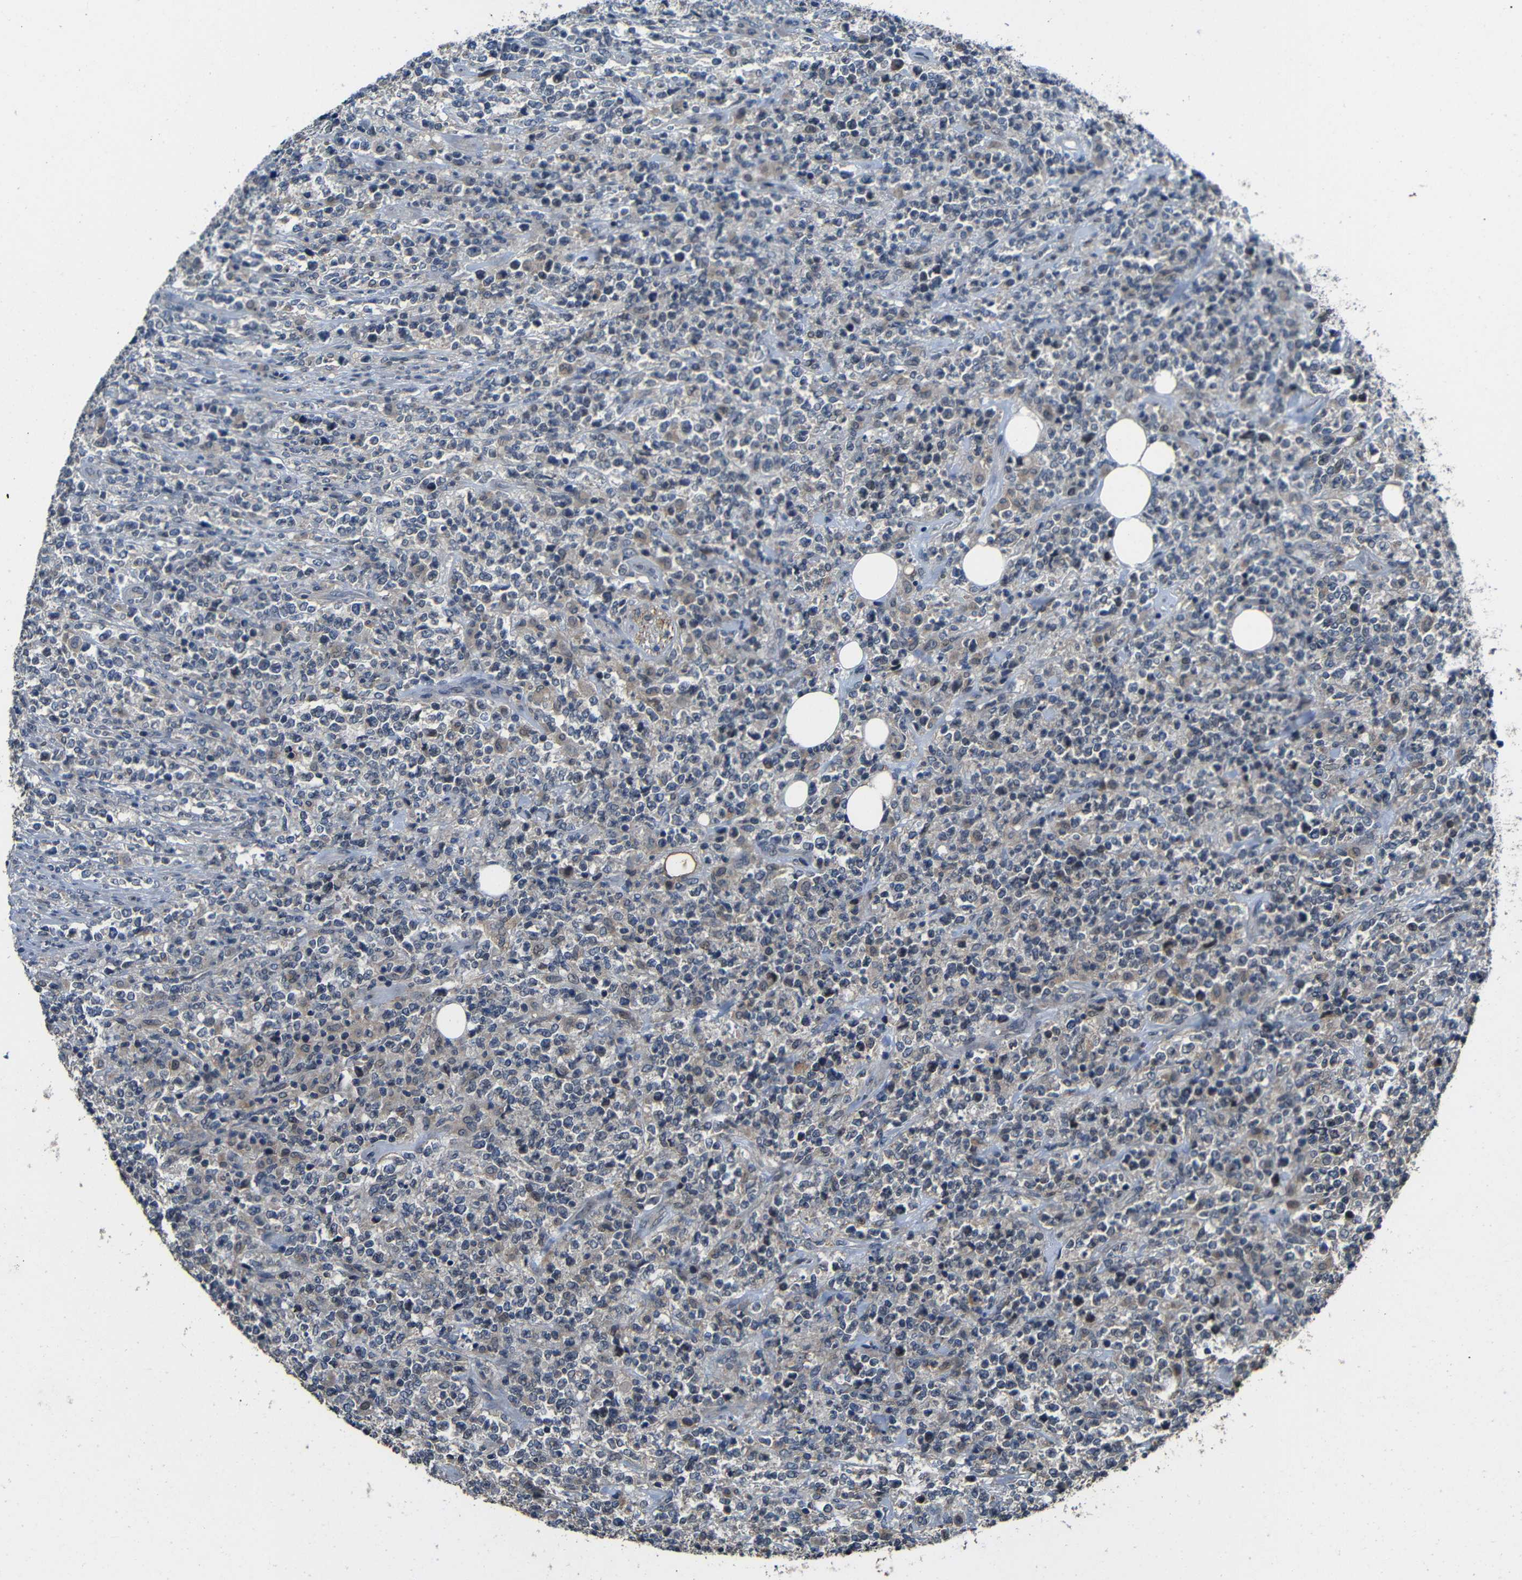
{"staining": {"intensity": "weak", "quantity": "25%-75%", "location": "cytoplasmic/membranous"}, "tissue": "lymphoma", "cell_type": "Tumor cells", "image_type": "cancer", "snomed": [{"axis": "morphology", "description": "Malignant lymphoma, non-Hodgkin's type, High grade"}, {"axis": "topography", "description": "Soft tissue"}], "caption": "Malignant lymphoma, non-Hodgkin's type (high-grade) stained with a protein marker shows weak staining in tumor cells.", "gene": "C6orf89", "patient": {"sex": "male", "age": 18}}